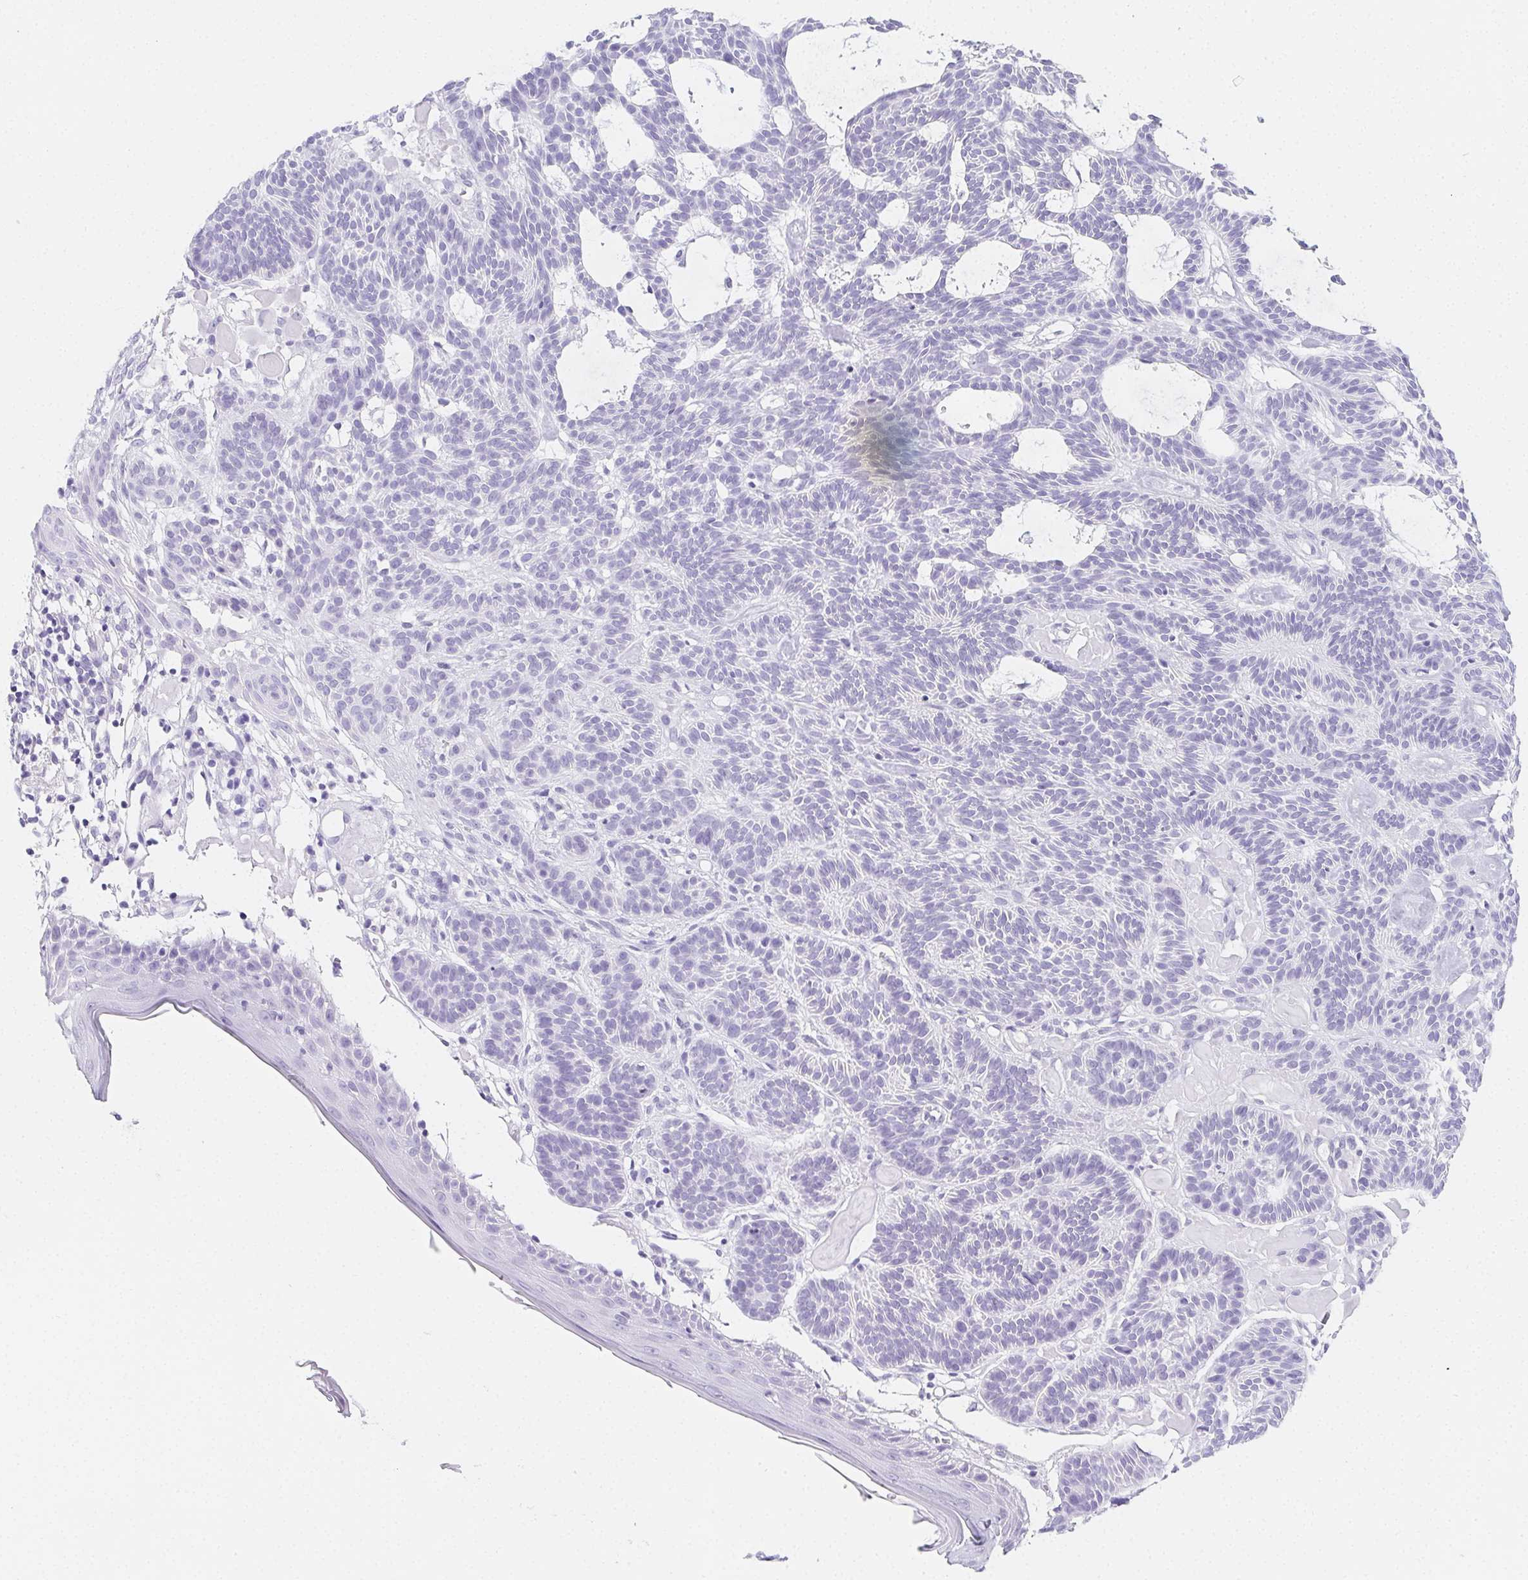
{"staining": {"intensity": "negative", "quantity": "none", "location": "none"}, "tissue": "skin cancer", "cell_type": "Tumor cells", "image_type": "cancer", "snomed": [{"axis": "morphology", "description": "Basal cell carcinoma"}, {"axis": "topography", "description": "Skin"}], "caption": "This histopathology image is of skin cancer (basal cell carcinoma) stained with immunohistochemistry to label a protein in brown with the nuclei are counter-stained blue. There is no expression in tumor cells.", "gene": "HRC", "patient": {"sex": "male", "age": 85}}